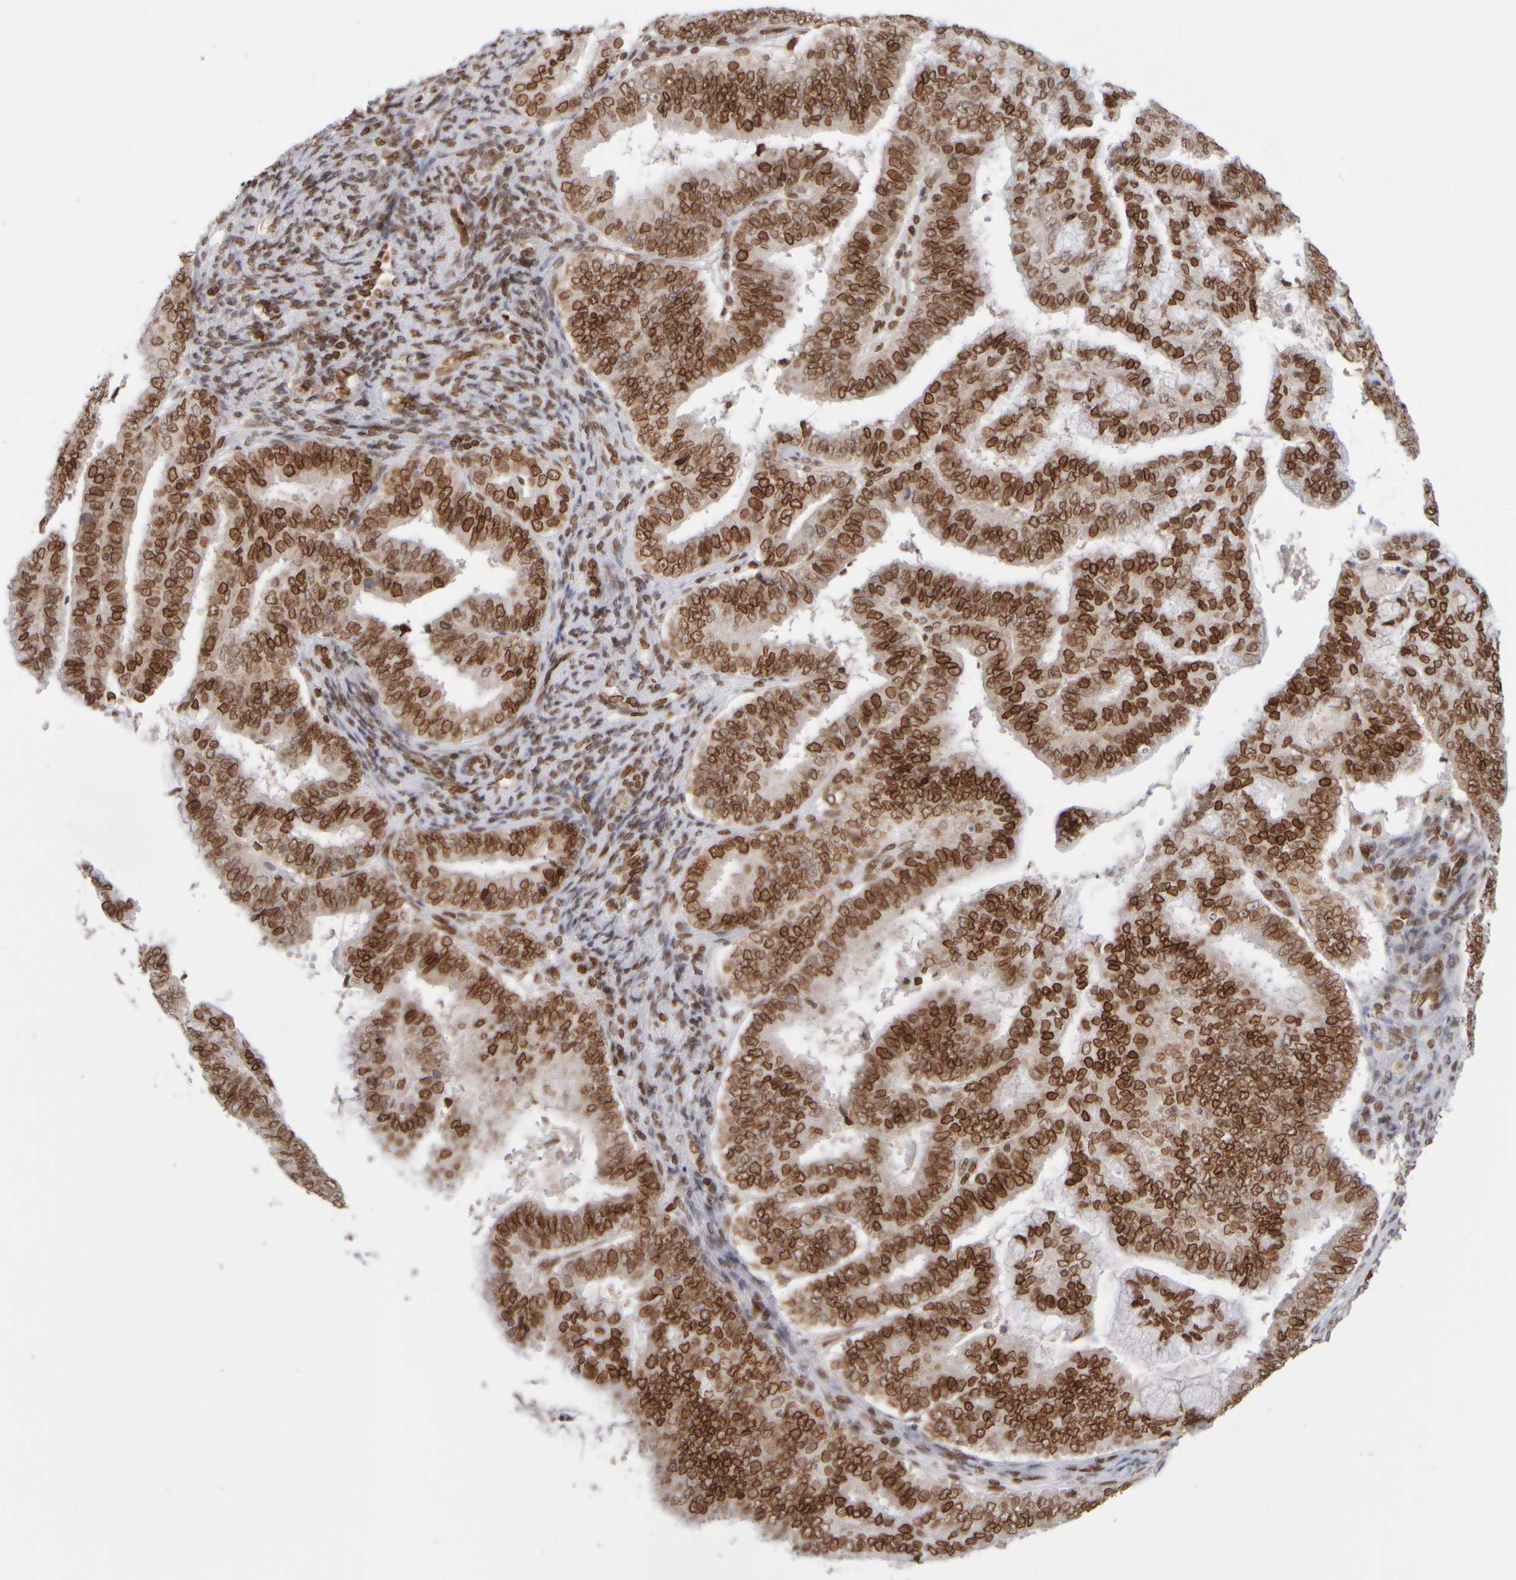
{"staining": {"intensity": "strong", "quantity": ">75%", "location": "cytoplasmic/membranous,nuclear"}, "tissue": "endometrial cancer", "cell_type": "Tumor cells", "image_type": "cancer", "snomed": [{"axis": "morphology", "description": "Adenocarcinoma, NOS"}, {"axis": "topography", "description": "Endometrium"}], "caption": "Endometrial cancer (adenocarcinoma) was stained to show a protein in brown. There is high levels of strong cytoplasmic/membranous and nuclear positivity in approximately >75% of tumor cells. (DAB IHC, brown staining for protein, blue staining for nuclei).", "gene": "ZC3HC1", "patient": {"sex": "female", "age": 63}}